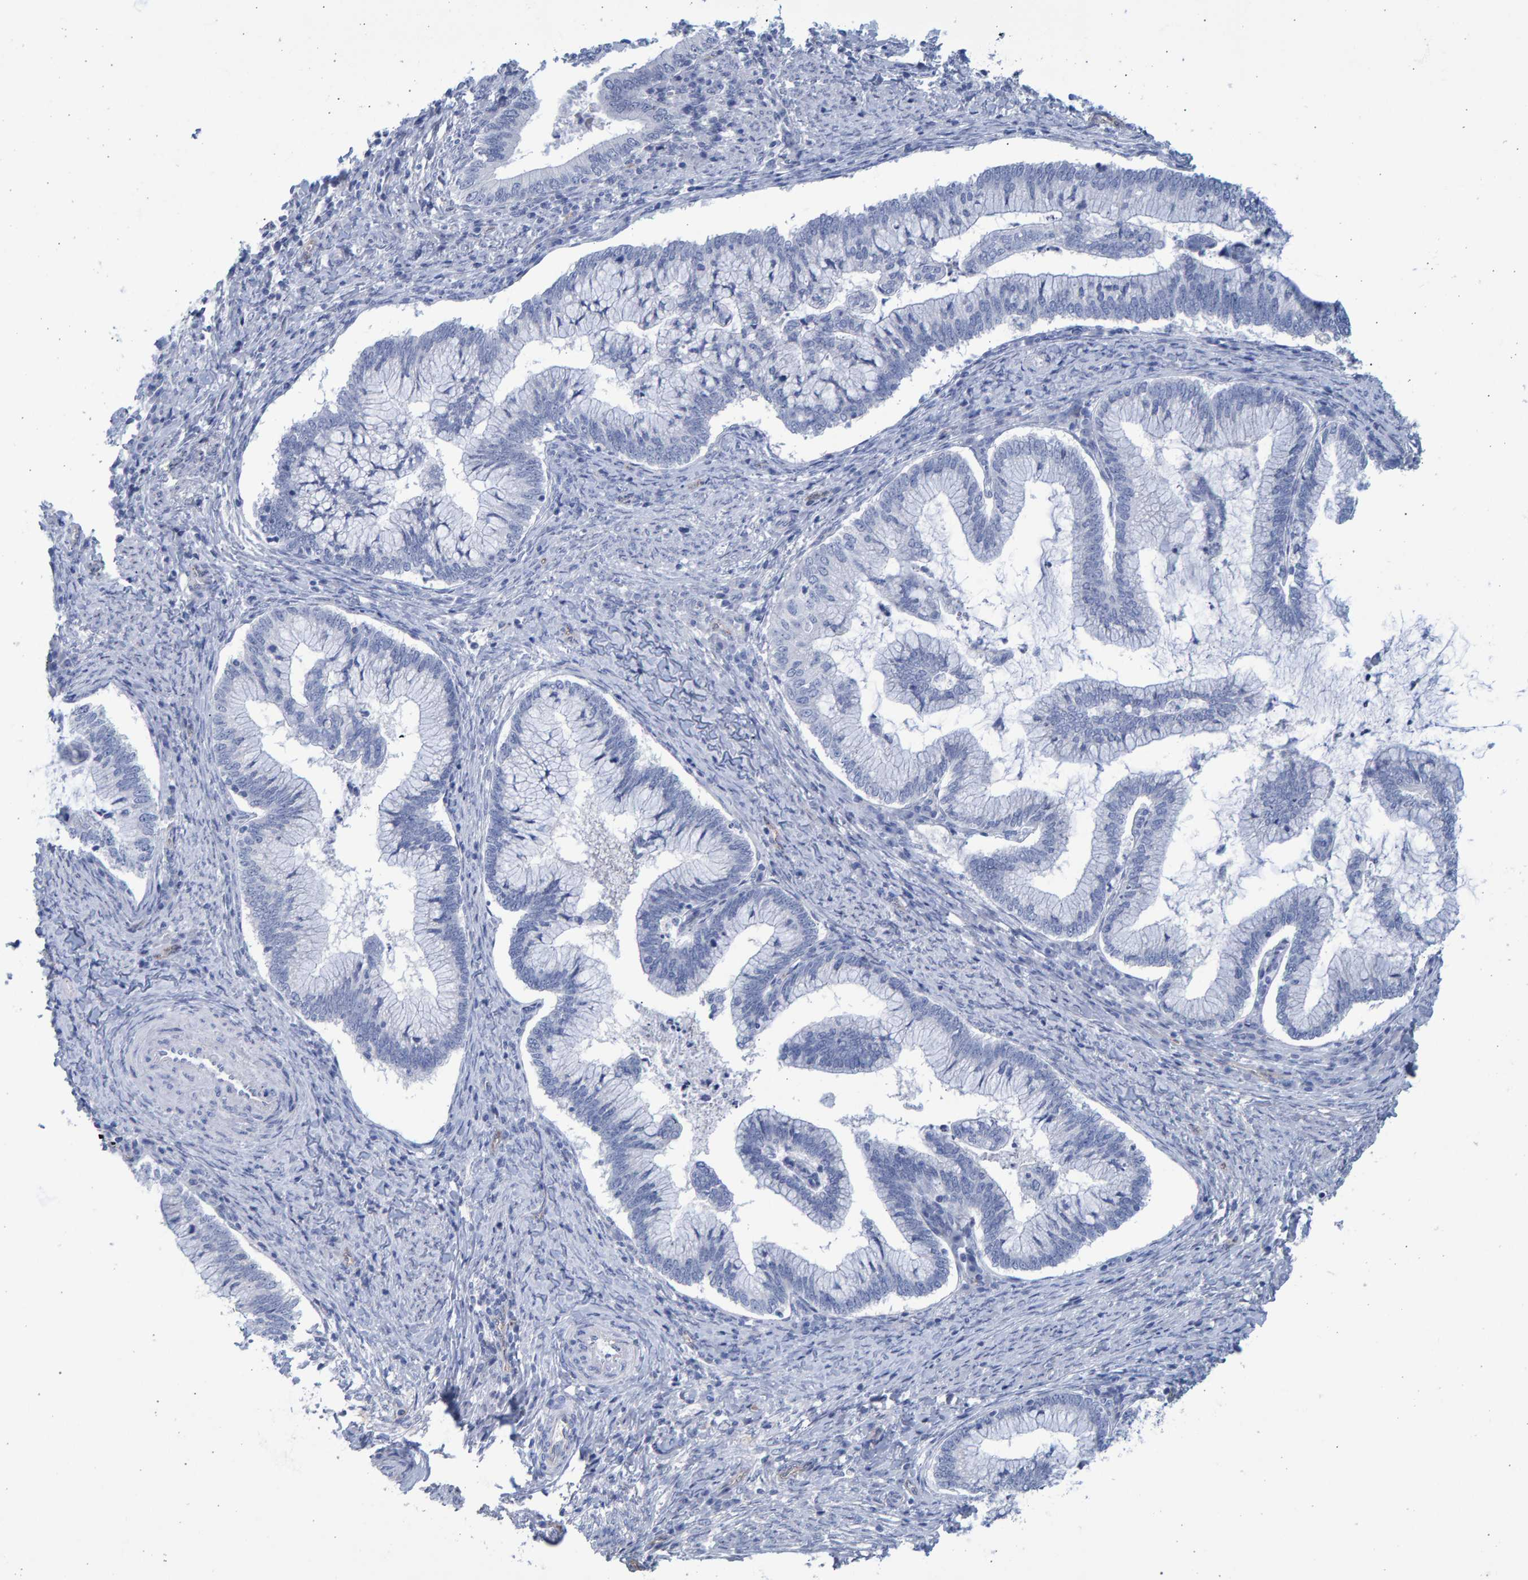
{"staining": {"intensity": "negative", "quantity": "none", "location": "none"}, "tissue": "cervical cancer", "cell_type": "Tumor cells", "image_type": "cancer", "snomed": [{"axis": "morphology", "description": "Adenocarcinoma, NOS"}, {"axis": "topography", "description": "Cervix"}], "caption": "DAB (3,3'-diaminobenzidine) immunohistochemical staining of human cervical cancer (adenocarcinoma) exhibits no significant expression in tumor cells. Nuclei are stained in blue.", "gene": "SLC34A3", "patient": {"sex": "female", "age": 36}}